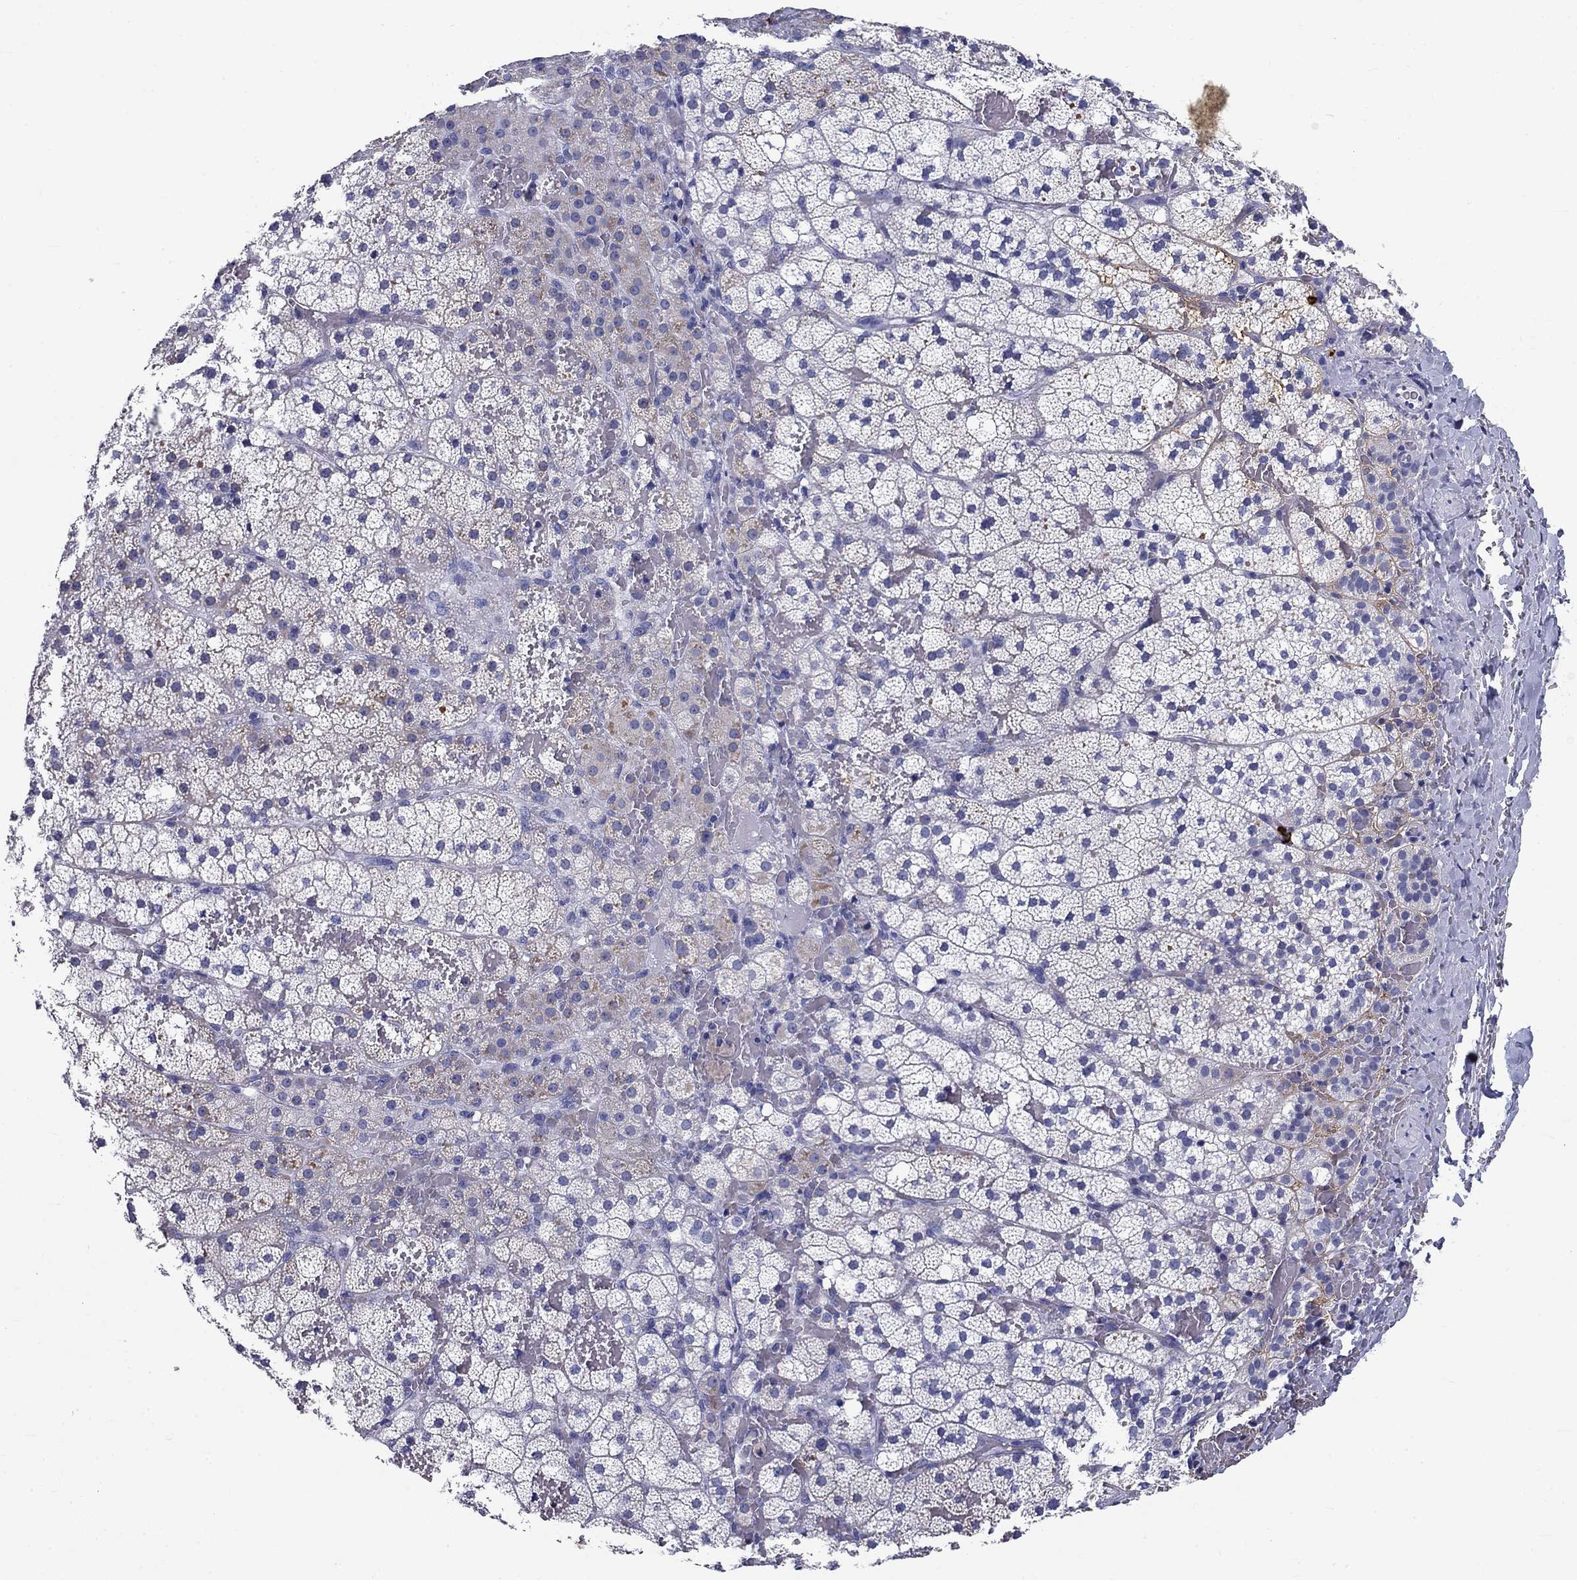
{"staining": {"intensity": "weak", "quantity": "<25%", "location": "cytoplasmic/membranous"}, "tissue": "adrenal gland", "cell_type": "Glandular cells", "image_type": "normal", "snomed": [{"axis": "morphology", "description": "Normal tissue, NOS"}, {"axis": "topography", "description": "Adrenal gland"}], "caption": "Adrenal gland was stained to show a protein in brown. There is no significant staining in glandular cells. The staining was performed using DAB (3,3'-diaminobenzidine) to visualize the protein expression in brown, while the nuclei were stained in blue with hematoxylin (Magnification: 20x).", "gene": "CD40LG", "patient": {"sex": "male", "age": 53}}